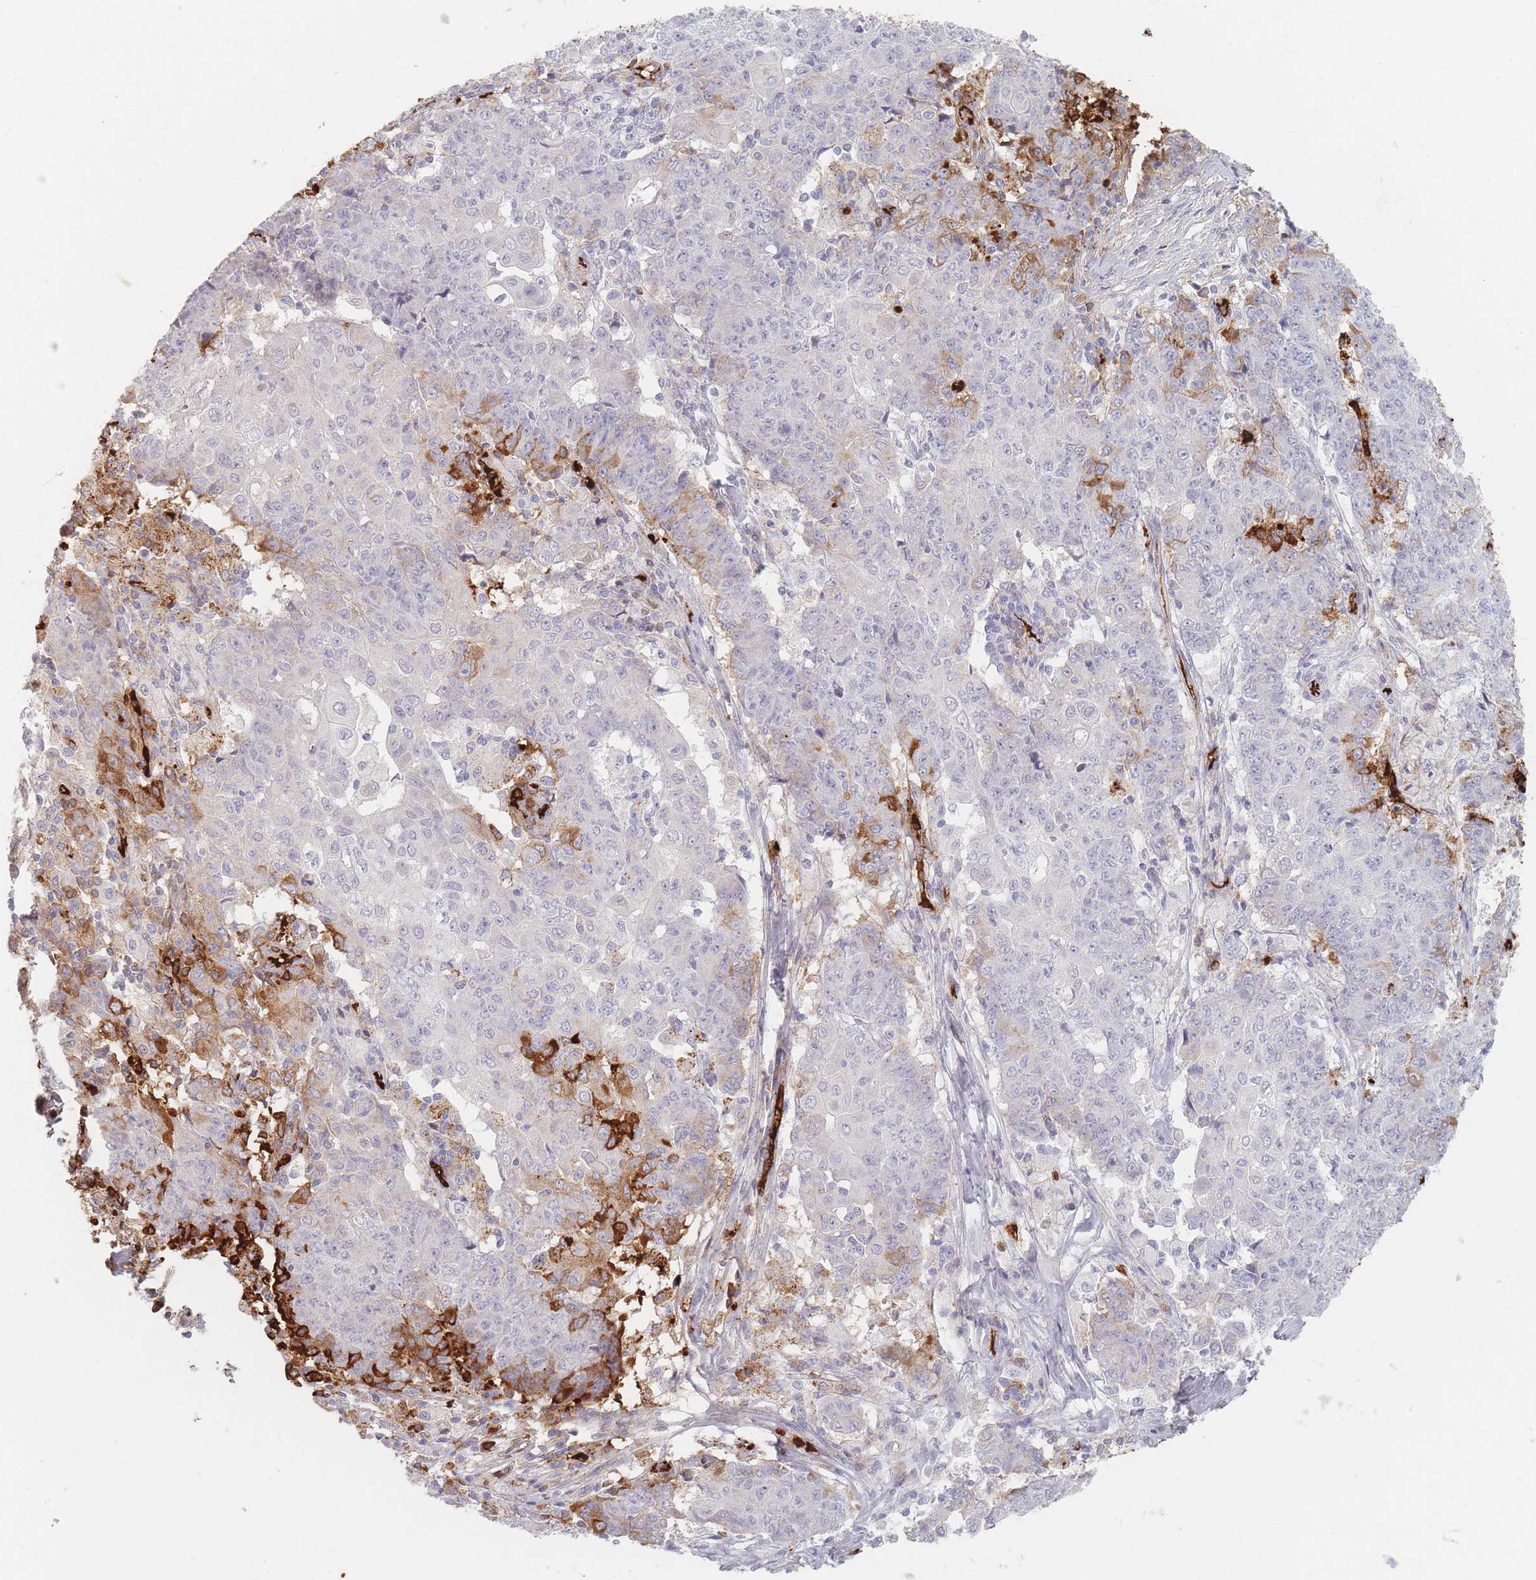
{"staining": {"intensity": "strong", "quantity": "<25%", "location": "cytoplasmic/membranous"}, "tissue": "ovarian cancer", "cell_type": "Tumor cells", "image_type": "cancer", "snomed": [{"axis": "morphology", "description": "Carcinoma, endometroid"}, {"axis": "topography", "description": "Ovary"}], "caption": "This micrograph displays endometroid carcinoma (ovarian) stained with immunohistochemistry (IHC) to label a protein in brown. The cytoplasmic/membranous of tumor cells show strong positivity for the protein. Nuclei are counter-stained blue.", "gene": "SLC2A6", "patient": {"sex": "female", "age": 42}}